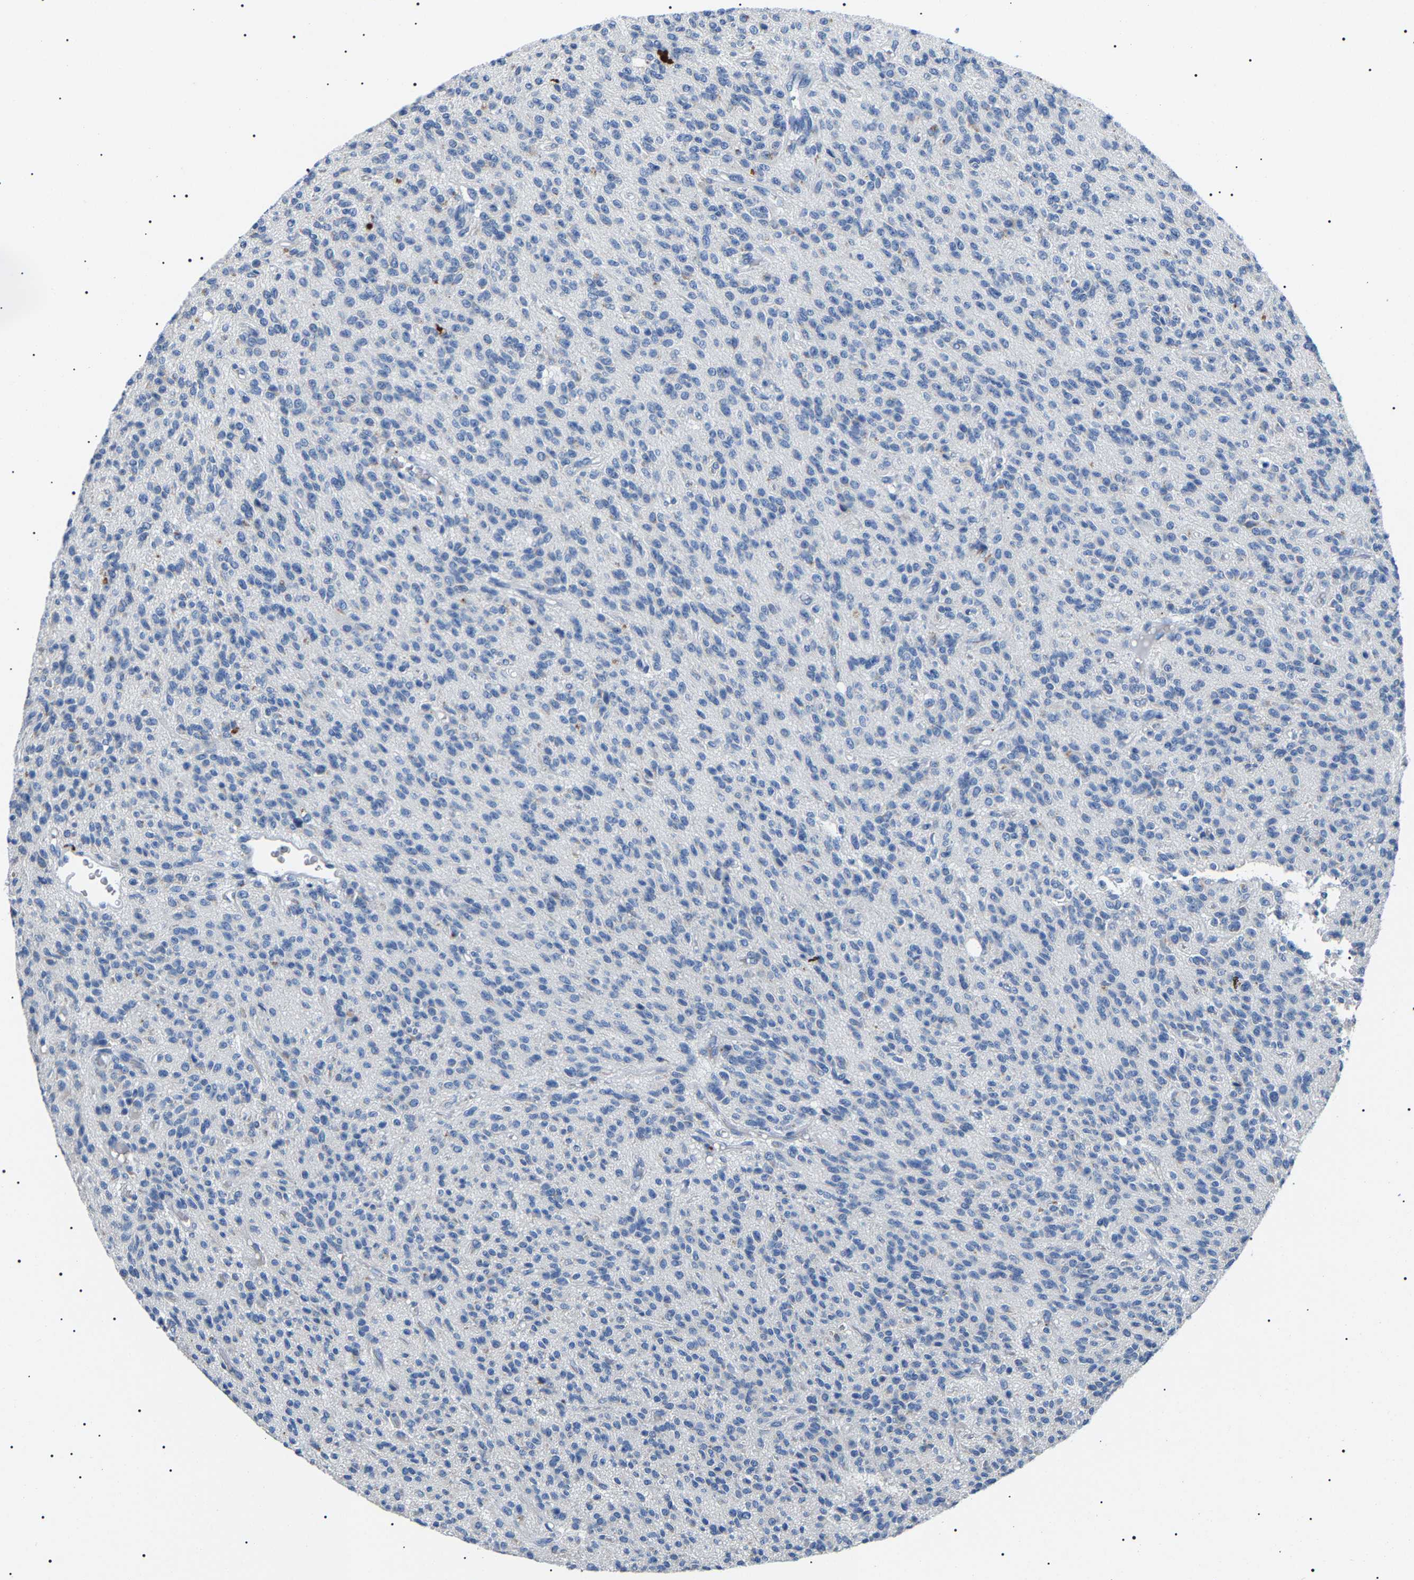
{"staining": {"intensity": "negative", "quantity": "none", "location": "none"}, "tissue": "glioma", "cell_type": "Tumor cells", "image_type": "cancer", "snomed": [{"axis": "morphology", "description": "Glioma, malignant, High grade"}, {"axis": "topography", "description": "Brain"}], "caption": "Tumor cells are negative for protein expression in human malignant glioma (high-grade).", "gene": "KLK15", "patient": {"sex": "male", "age": 34}}